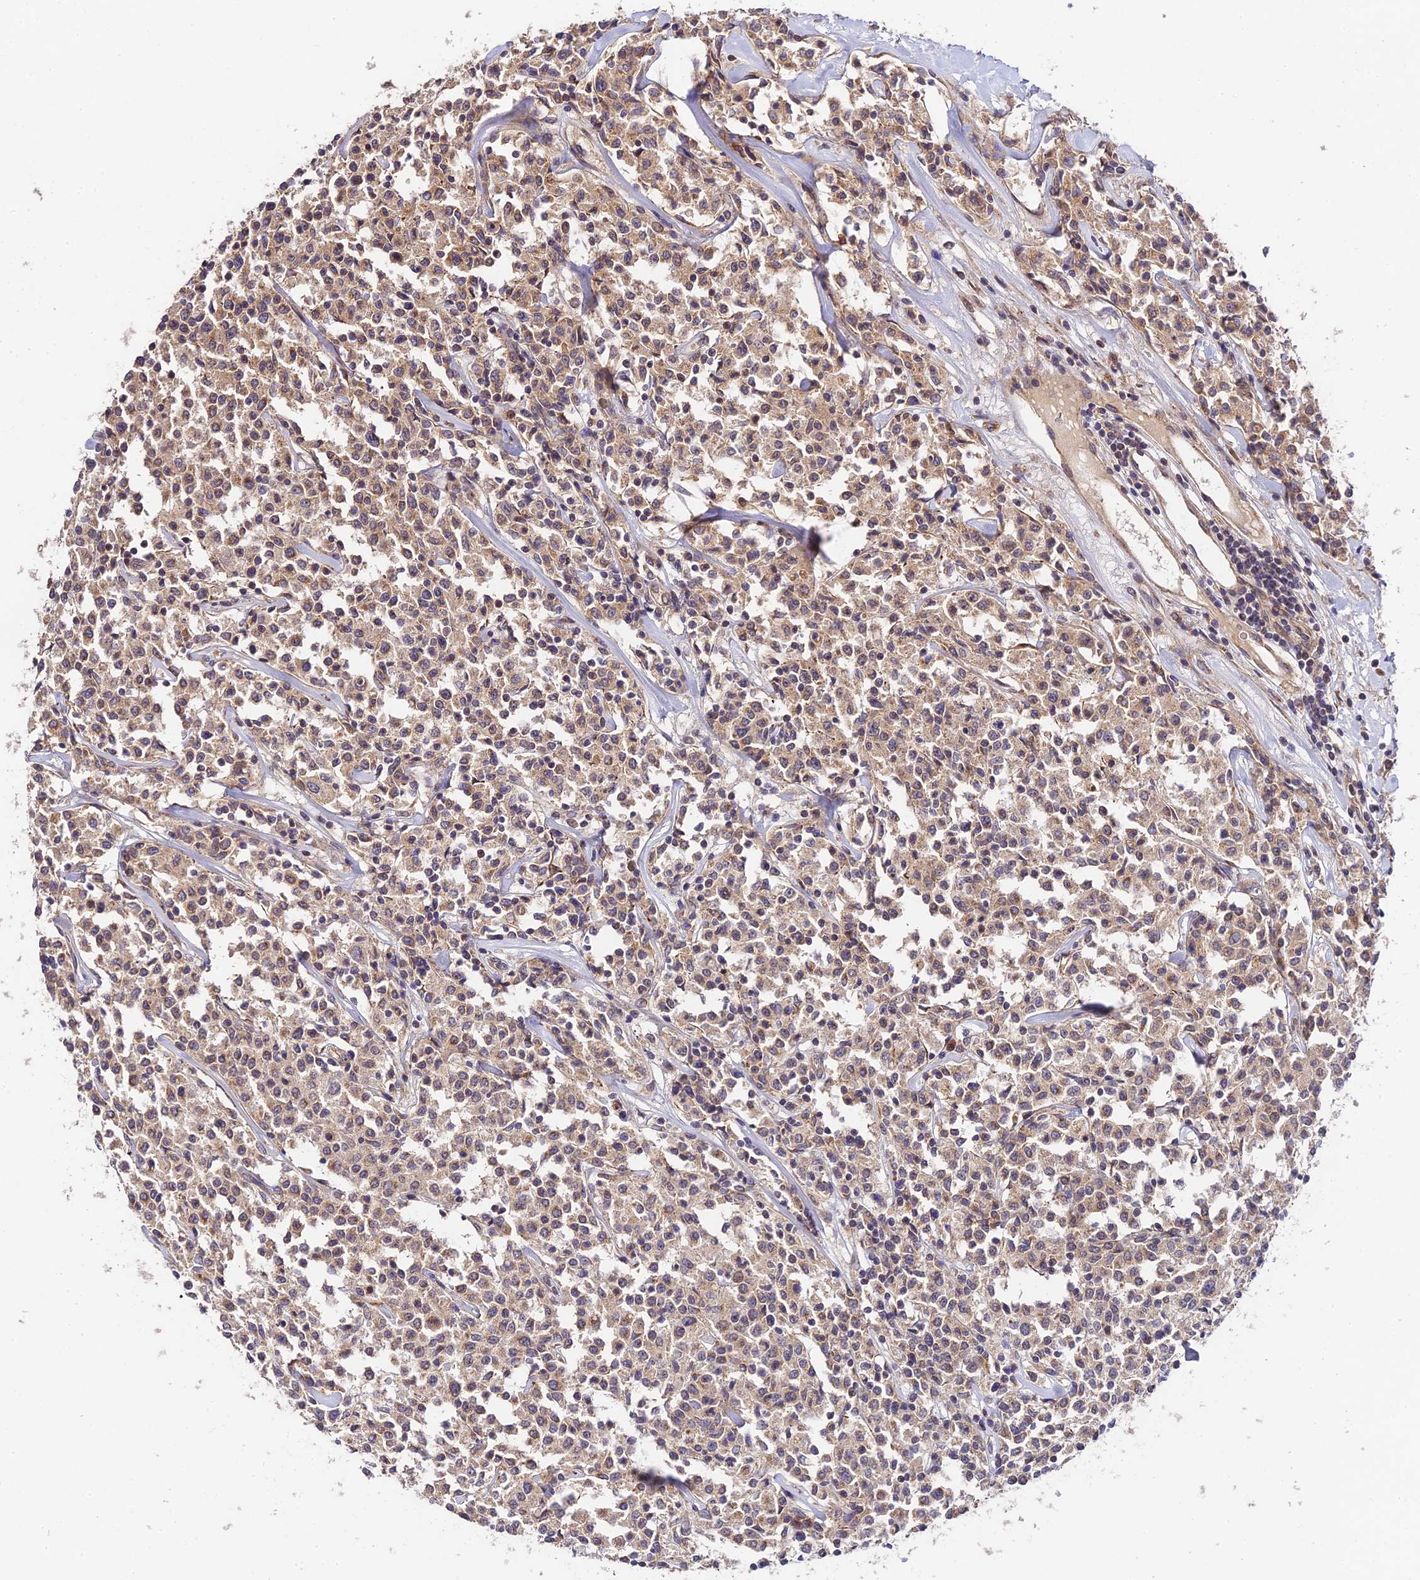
{"staining": {"intensity": "weak", "quantity": ">75%", "location": "cytoplasmic/membranous"}, "tissue": "lymphoma", "cell_type": "Tumor cells", "image_type": "cancer", "snomed": [{"axis": "morphology", "description": "Malignant lymphoma, non-Hodgkin's type, Low grade"}, {"axis": "topography", "description": "Small intestine"}], "caption": "Immunohistochemistry (IHC) of human lymphoma shows low levels of weak cytoplasmic/membranous positivity in about >75% of tumor cells. The staining is performed using DAB (3,3'-diaminobenzidine) brown chromogen to label protein expression. The nuclei are counter-stained blue using hematoxylin.", "gene": "C3orf20", "patient": {"sex": "female", "age": 59}}